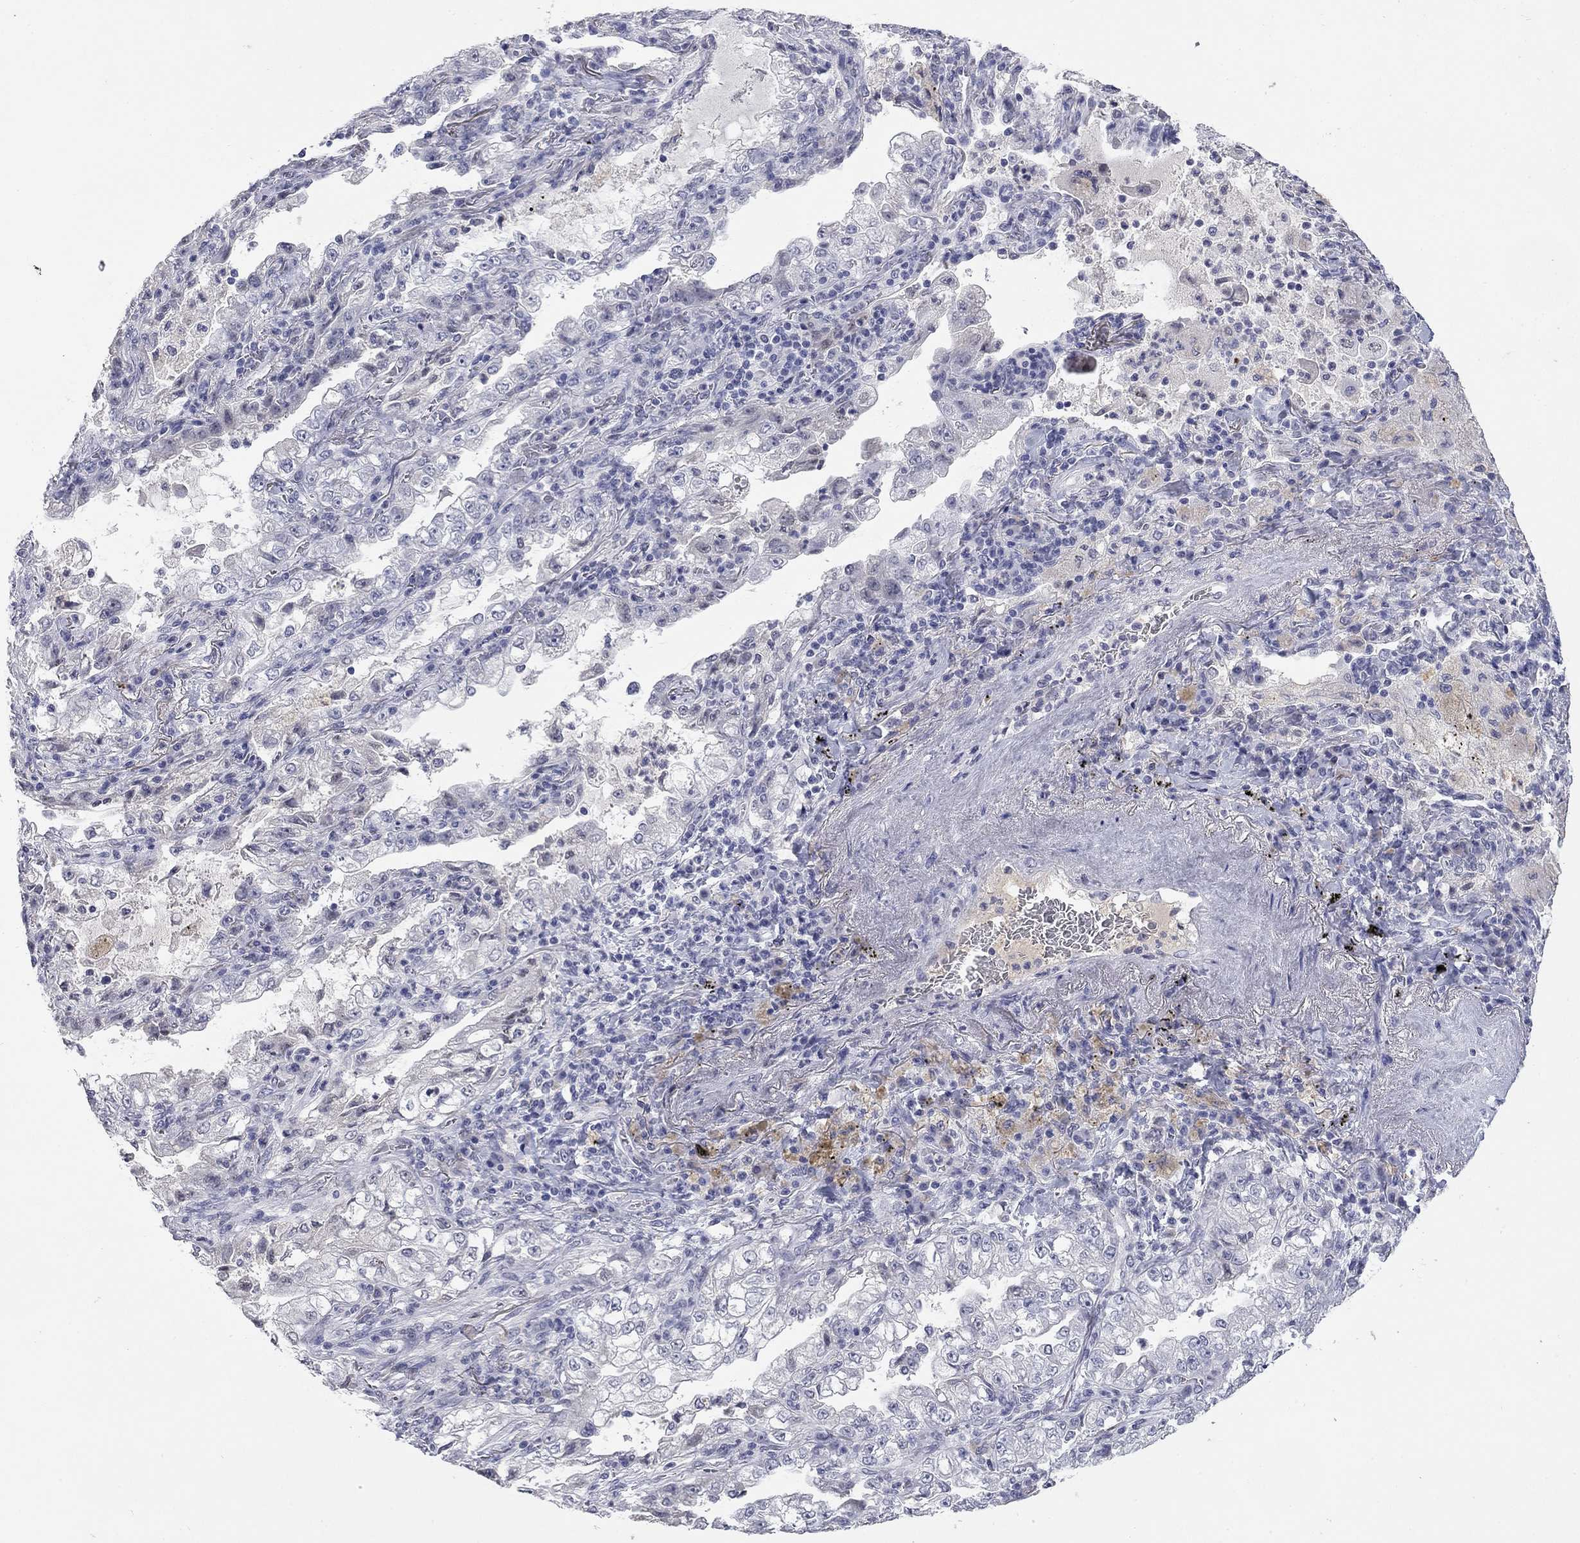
{"staining": {"intensity": "negative", "quantity": "none", "location": "none"}, "tissue": "lung cancer", "cell_type": "Tumor cells", "image_type": "cancer", "snomed": [{"axis": "morphology", "description": "Adenocarcinoma, NOS"}, {"axis": "topography", "description": "Lung"}], "caption": "The photomicrograph exhibits no significant expression in tumor cells of lung adenocarcinoma.", "gene": "SLC51A", "patient": {"sex": "female", "age": 73}}